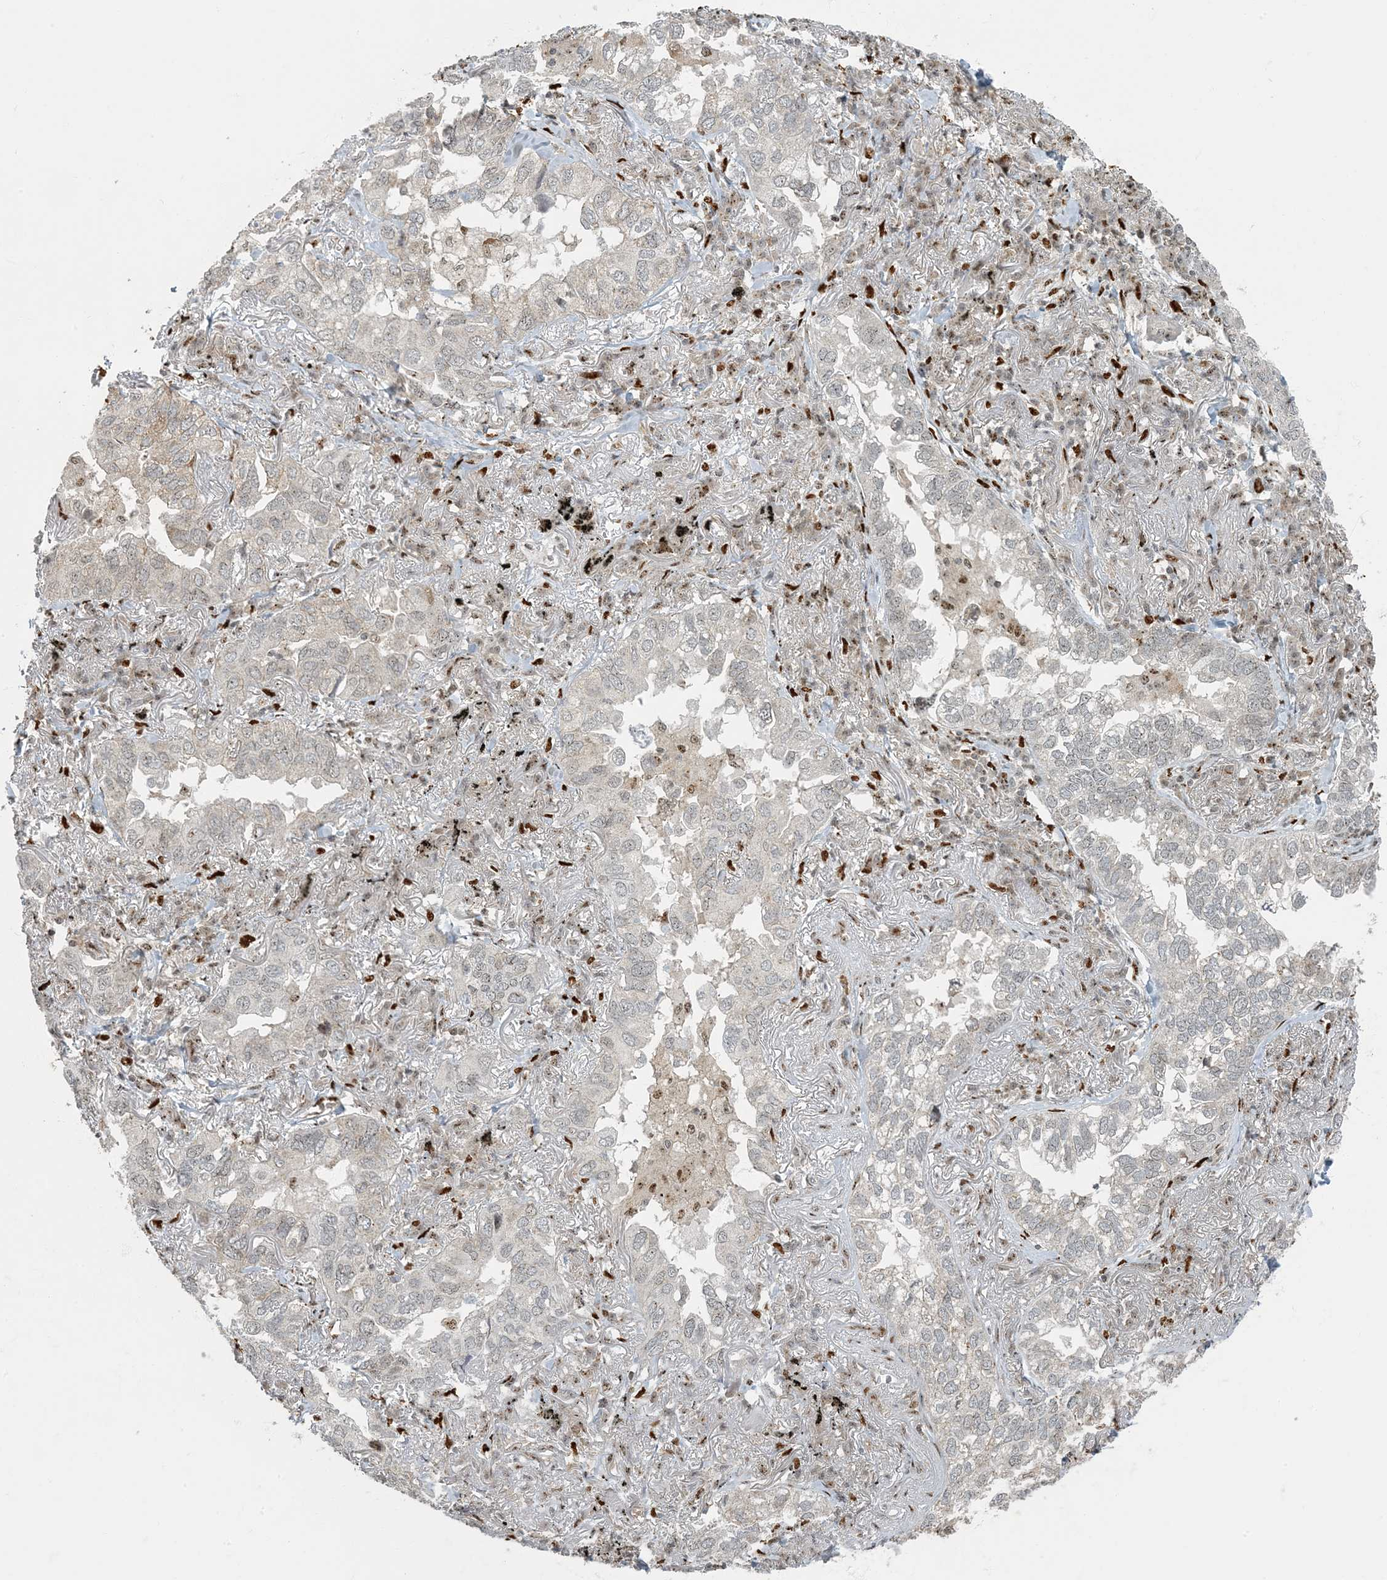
{"staining": {"intensity": "negative", "quantity": "none", "location": "none"}, "tissue": "lung cancer", "cell_type": "Tumor cells", "image_type": "cancer", "snomed": [{"axis": "morphology", "description": "Adenocarcinoma, NOS"}, {"axis": "topography", "description": "Lung"}], "caption": "Image shows no significant protein positivity in tumor cells of lung cancer.", "gene": "MBD1", "patient": {"sex": "male", "age": 65}}